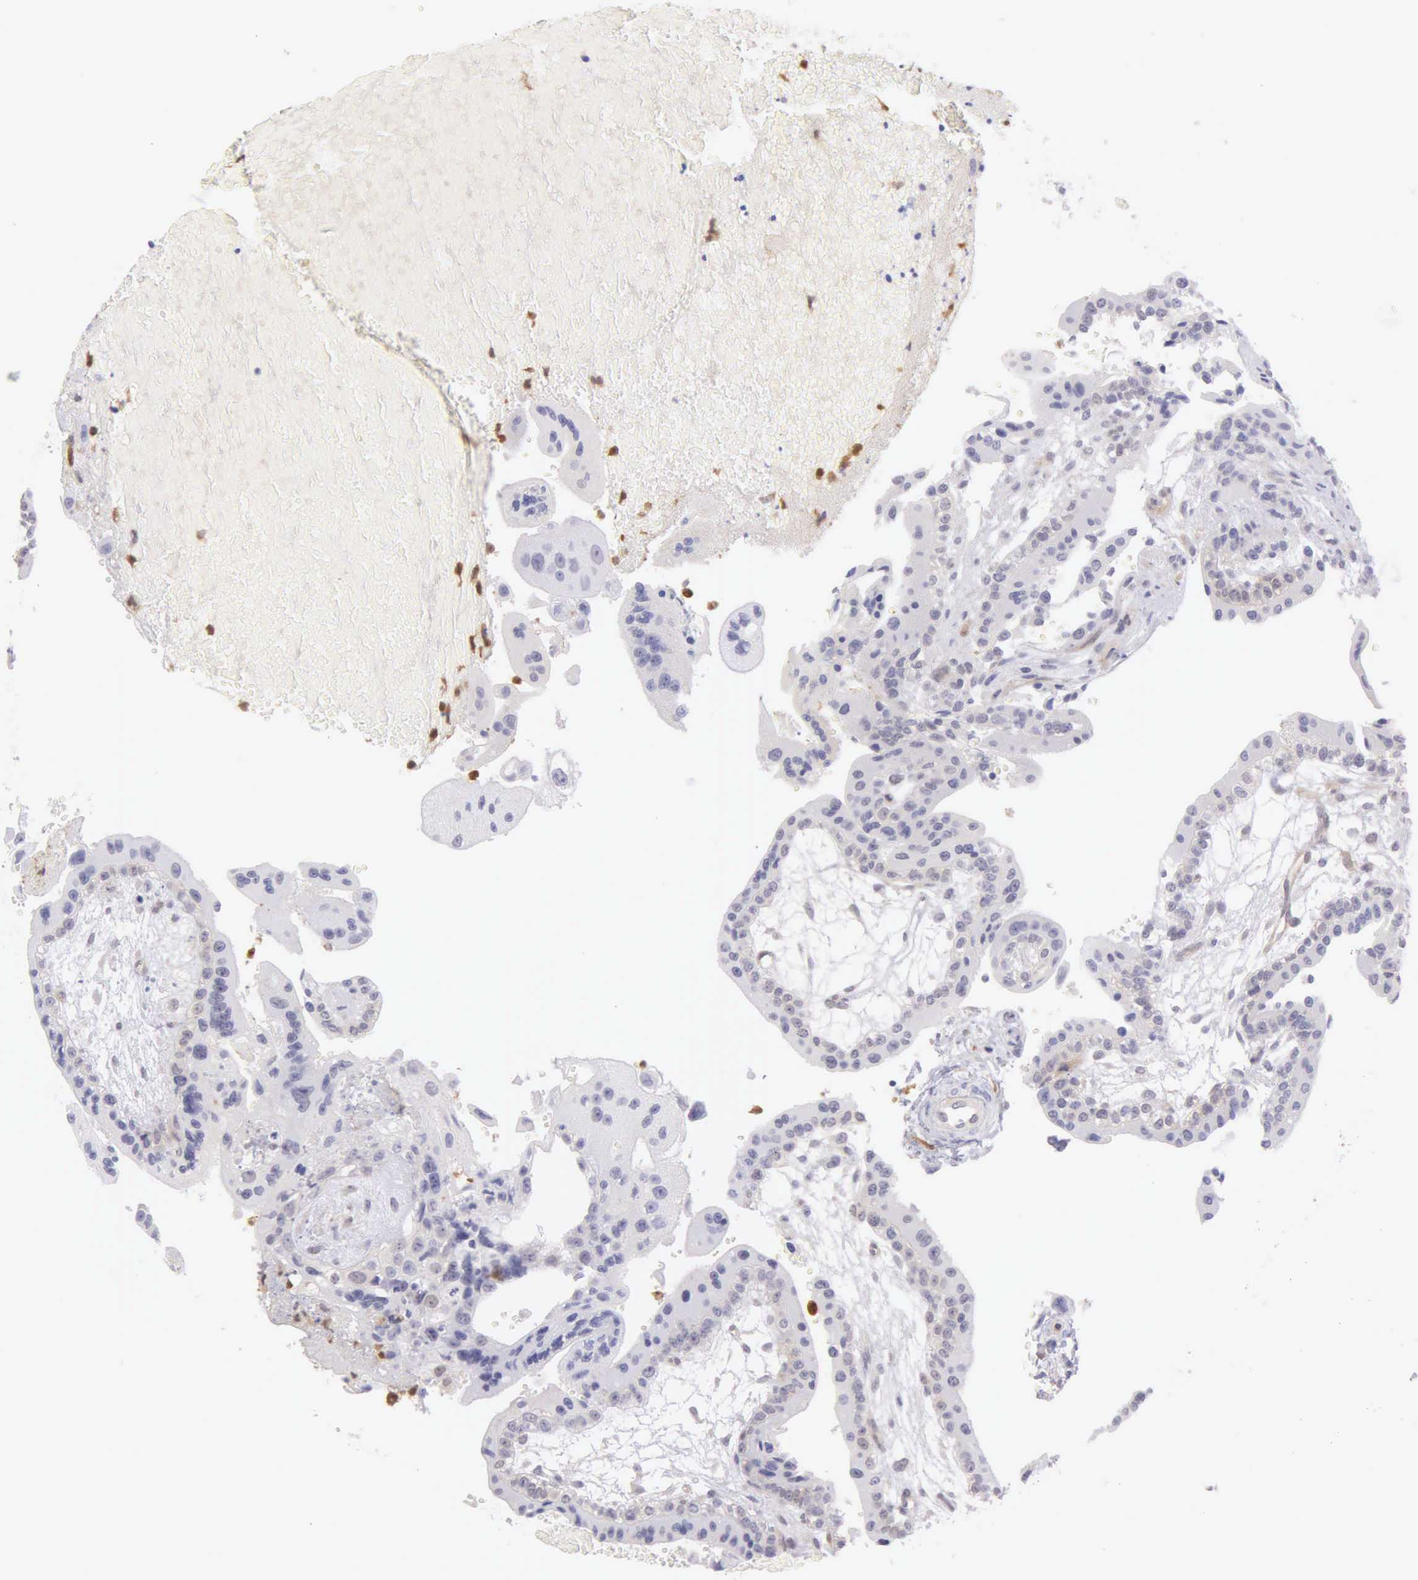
{"staining": {"intensity": "negative", "quantity": "none", "location": "none"}, "tissue": "placenta", "cell_type": "Decidual cells", "image_type": "normal", "snomed": [{"axis": "morphology", "description": "Normal tissue, NOS"}, {"axis": "topography", "description": "Placenta"}], "caption": "Human placenta stained for a protein using immunohistochemistry (IHC) displays no positivity in decidual cells.", "gene": "BID", "patient": {"sex": "female", "age": 34}}